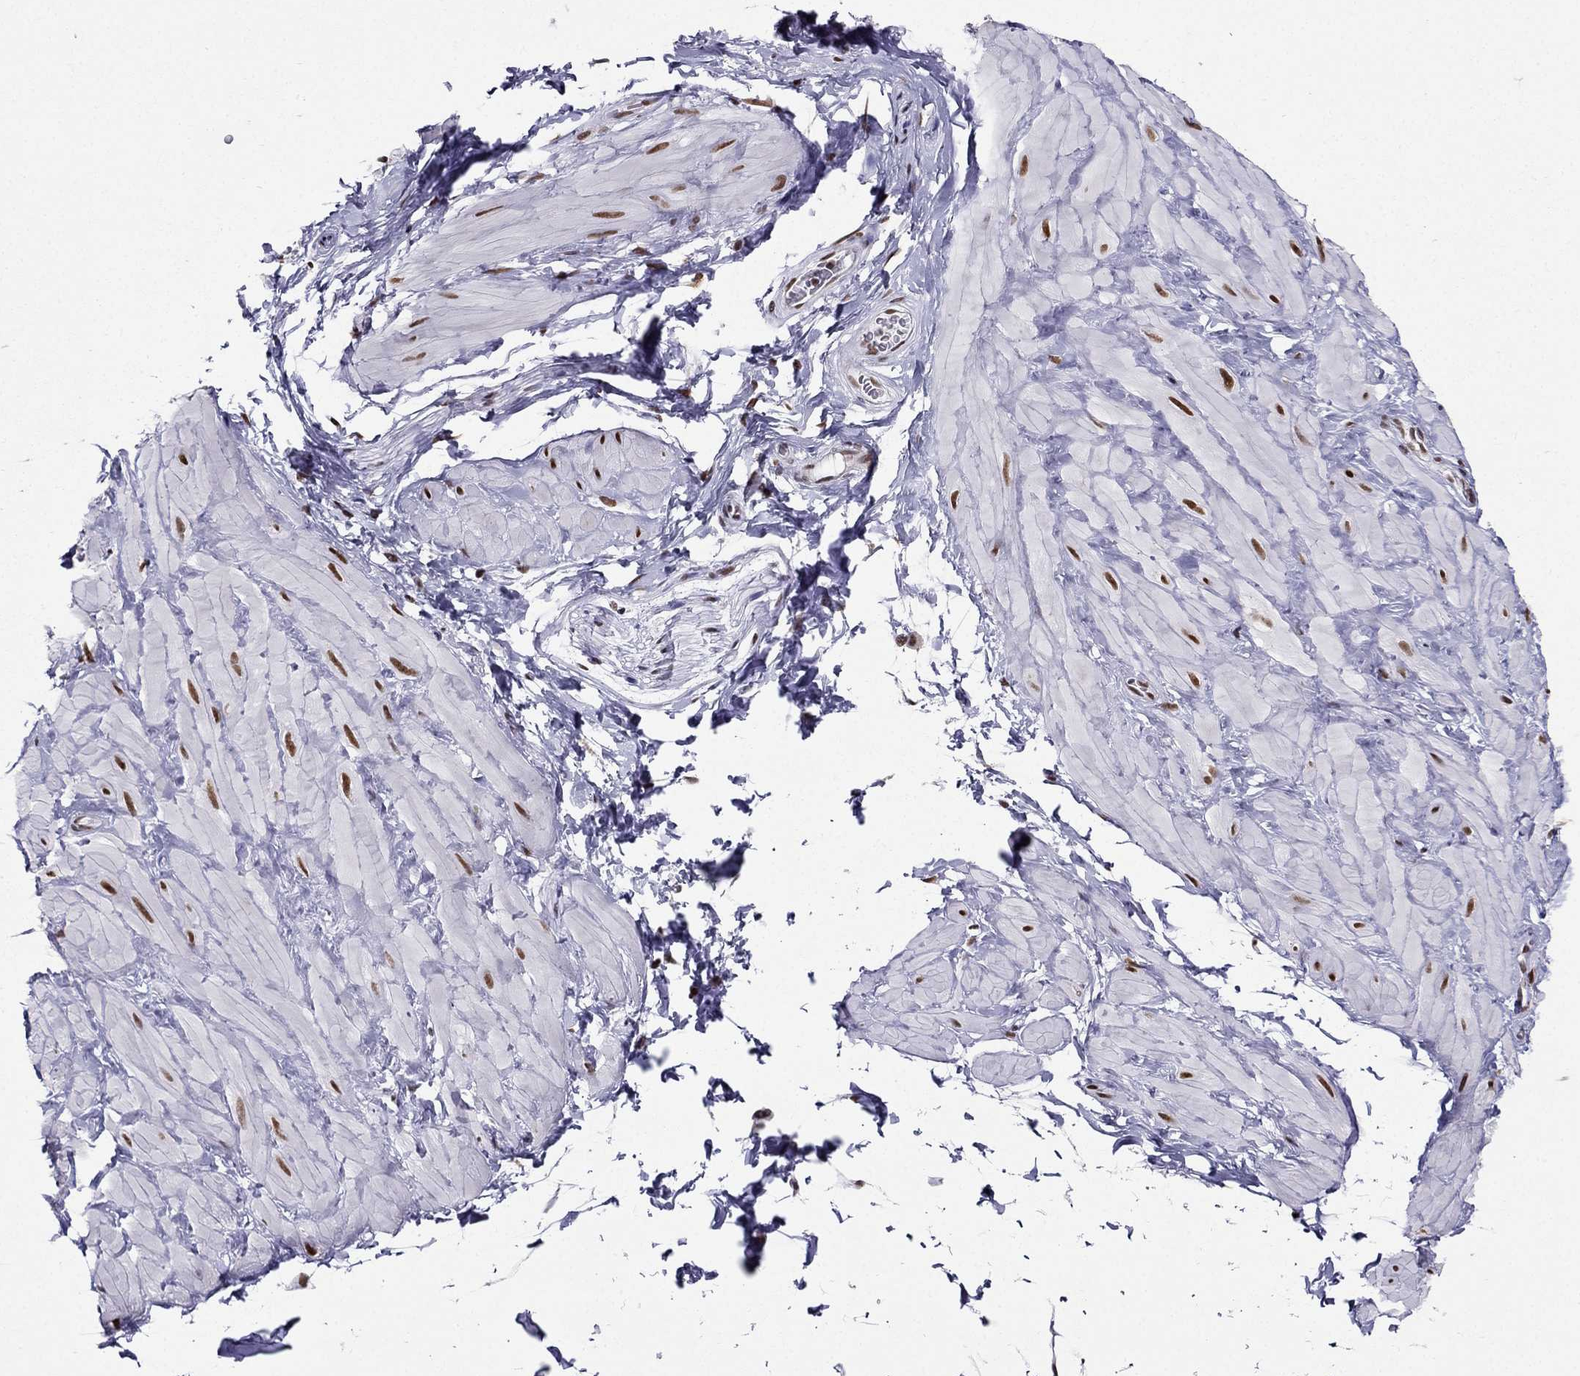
{"staining": {"intensity": "negative", "quantity": "none", "location": "none"}, "tissue": "adipose tissue", "cell_type": "Adipocytes", "image_type": "normal", "snomed": [{"axis": "morphology", "description": "Normal tissue, NOS"}, {"axis": "topography", "description": "Smooth muscle"}, {"axis": "topography", "description": "Peripheral nerve tissue"}], "caption": "Adipocytes show no significant protein expression in benign adipose tissue. (Brightfield microscopy of DAB IHC at high magnification).", "gene": "ZNF420", "patient": {"sex": "male", "age": 22}}